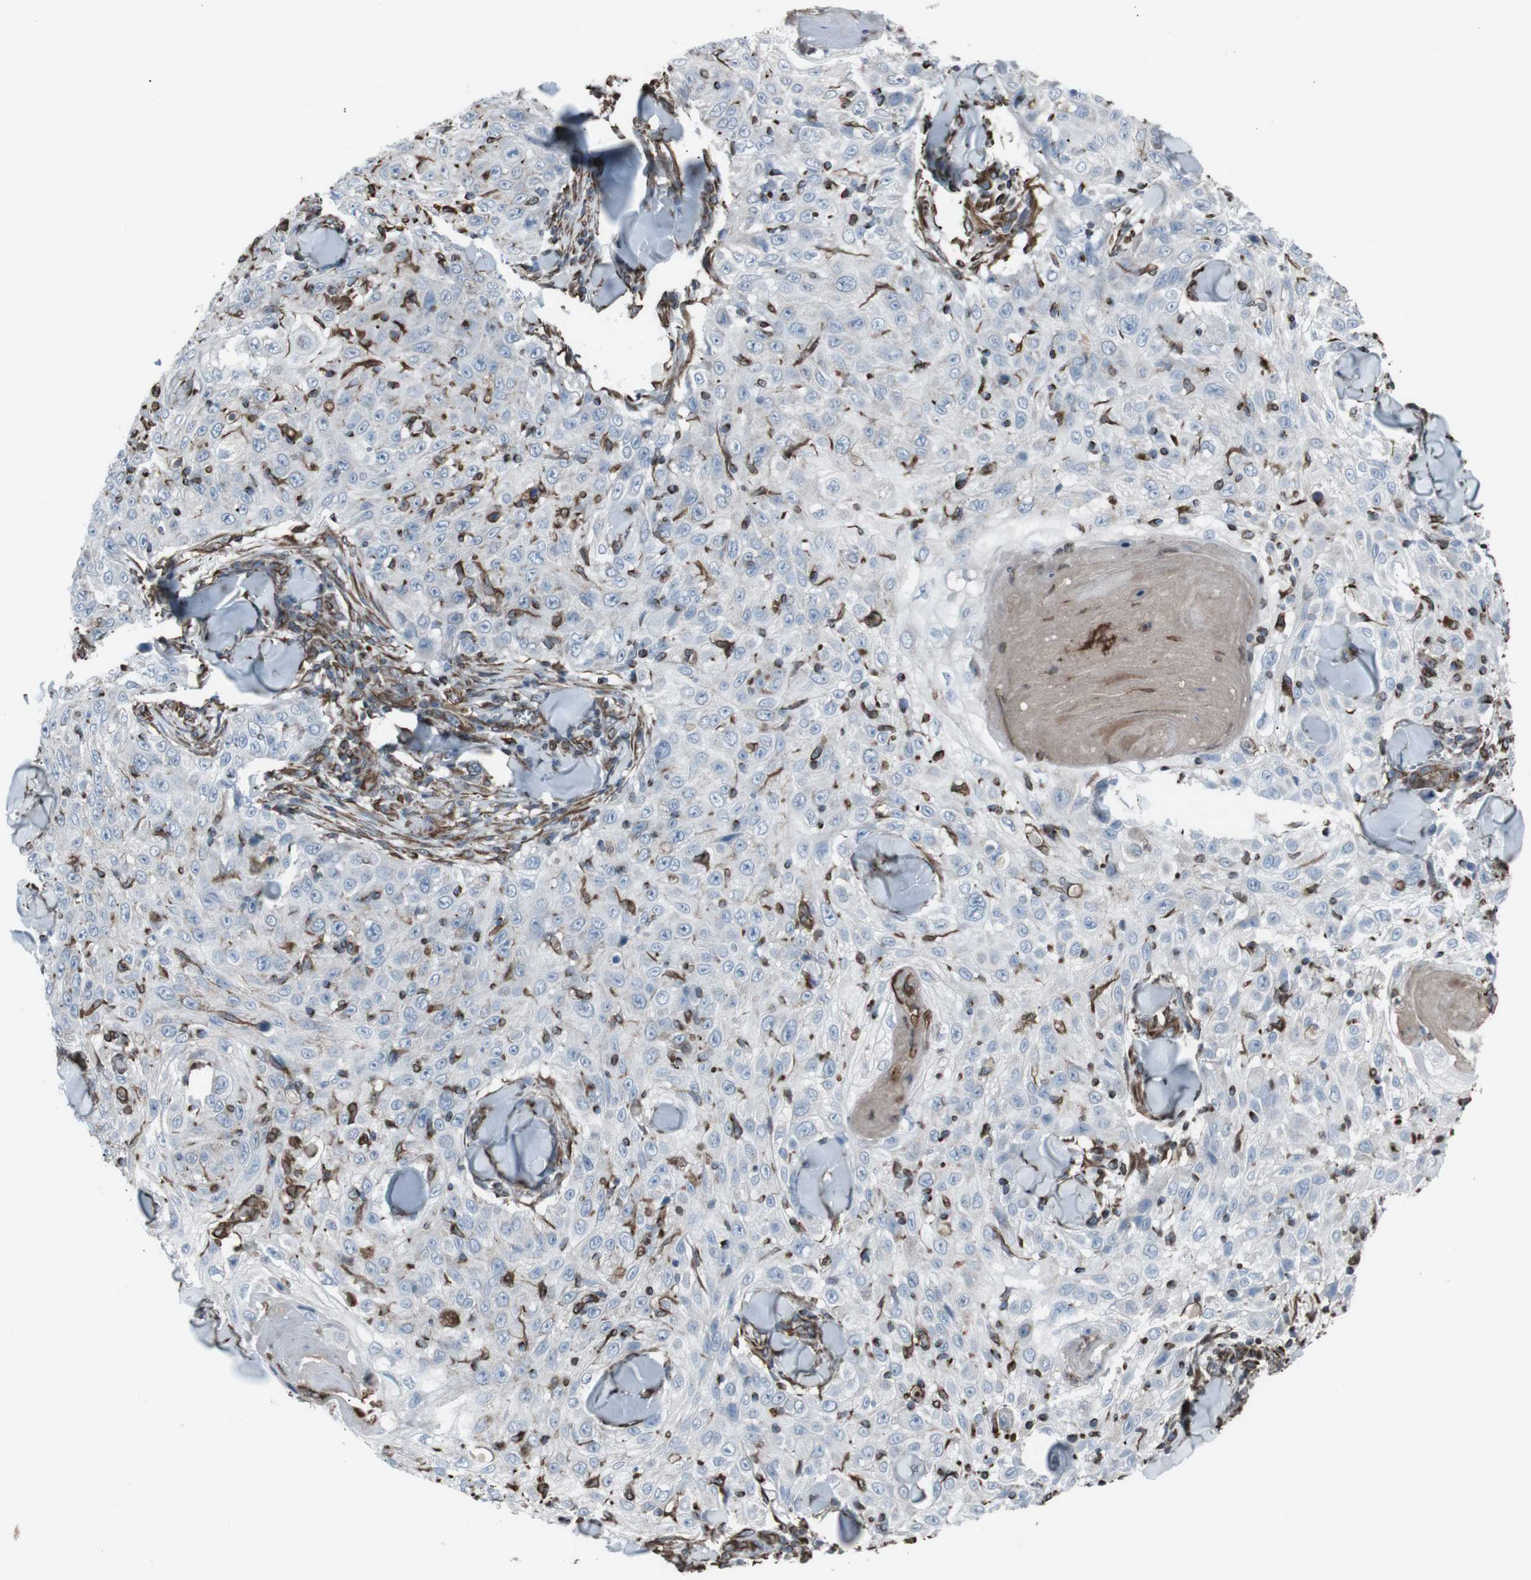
{"staining": {"intensity": "negative", "quantity": "none", "location": "none"}, "tissue": "skin cancer", "cell_type": "Tumor cells", "image_type": "cancer", "snomed": [{"axis": "morphology", "description": "Squamous cell carcinoma, NOS"}, {"axis": "topography", "description": "Skin"}], "caption": "This is an immunohistochemistry photomicrograph of skin cancer. There is no positivity in tumor cells.", "gene": "TMEM141", "patient": {"sex": "male", "age": 86}}